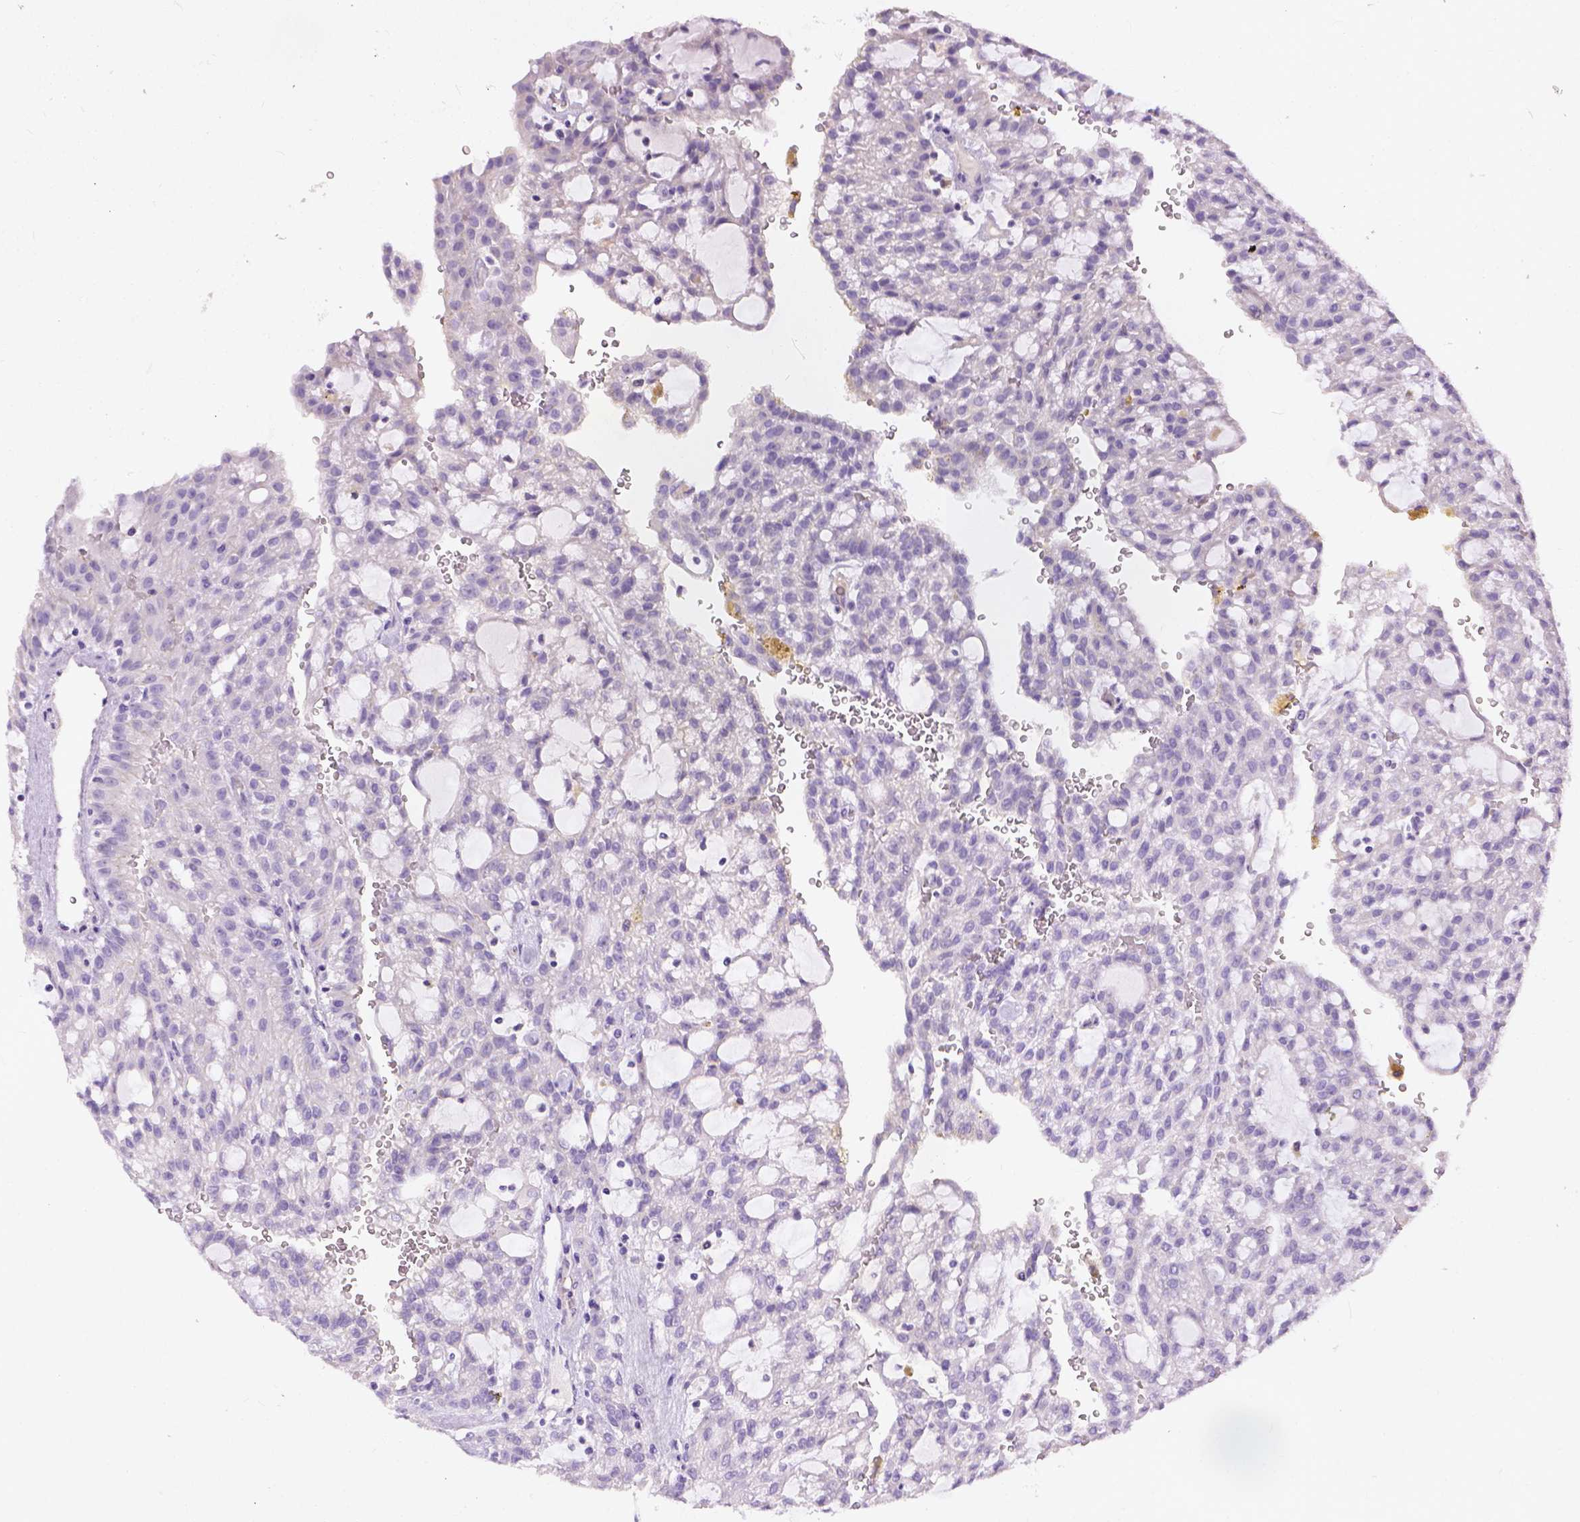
{"staining": {"intensity": "negative", "quantity": "none", "location": "none"}, "tissue": "renal cancer", "cell_type": "Tumor cells", "image_type": "cancer", "snomed": [{"axis": "morphology", "description": "Adenocarcinoma, NOS"}, {"axis": "topography", "description": "Kidney"}], "caption": "Tumor cells are negative for protein expression in human renal adenocarcinoma.", "gene": "ADGRF1", "patient": {"sex": "male", "age": 63}}